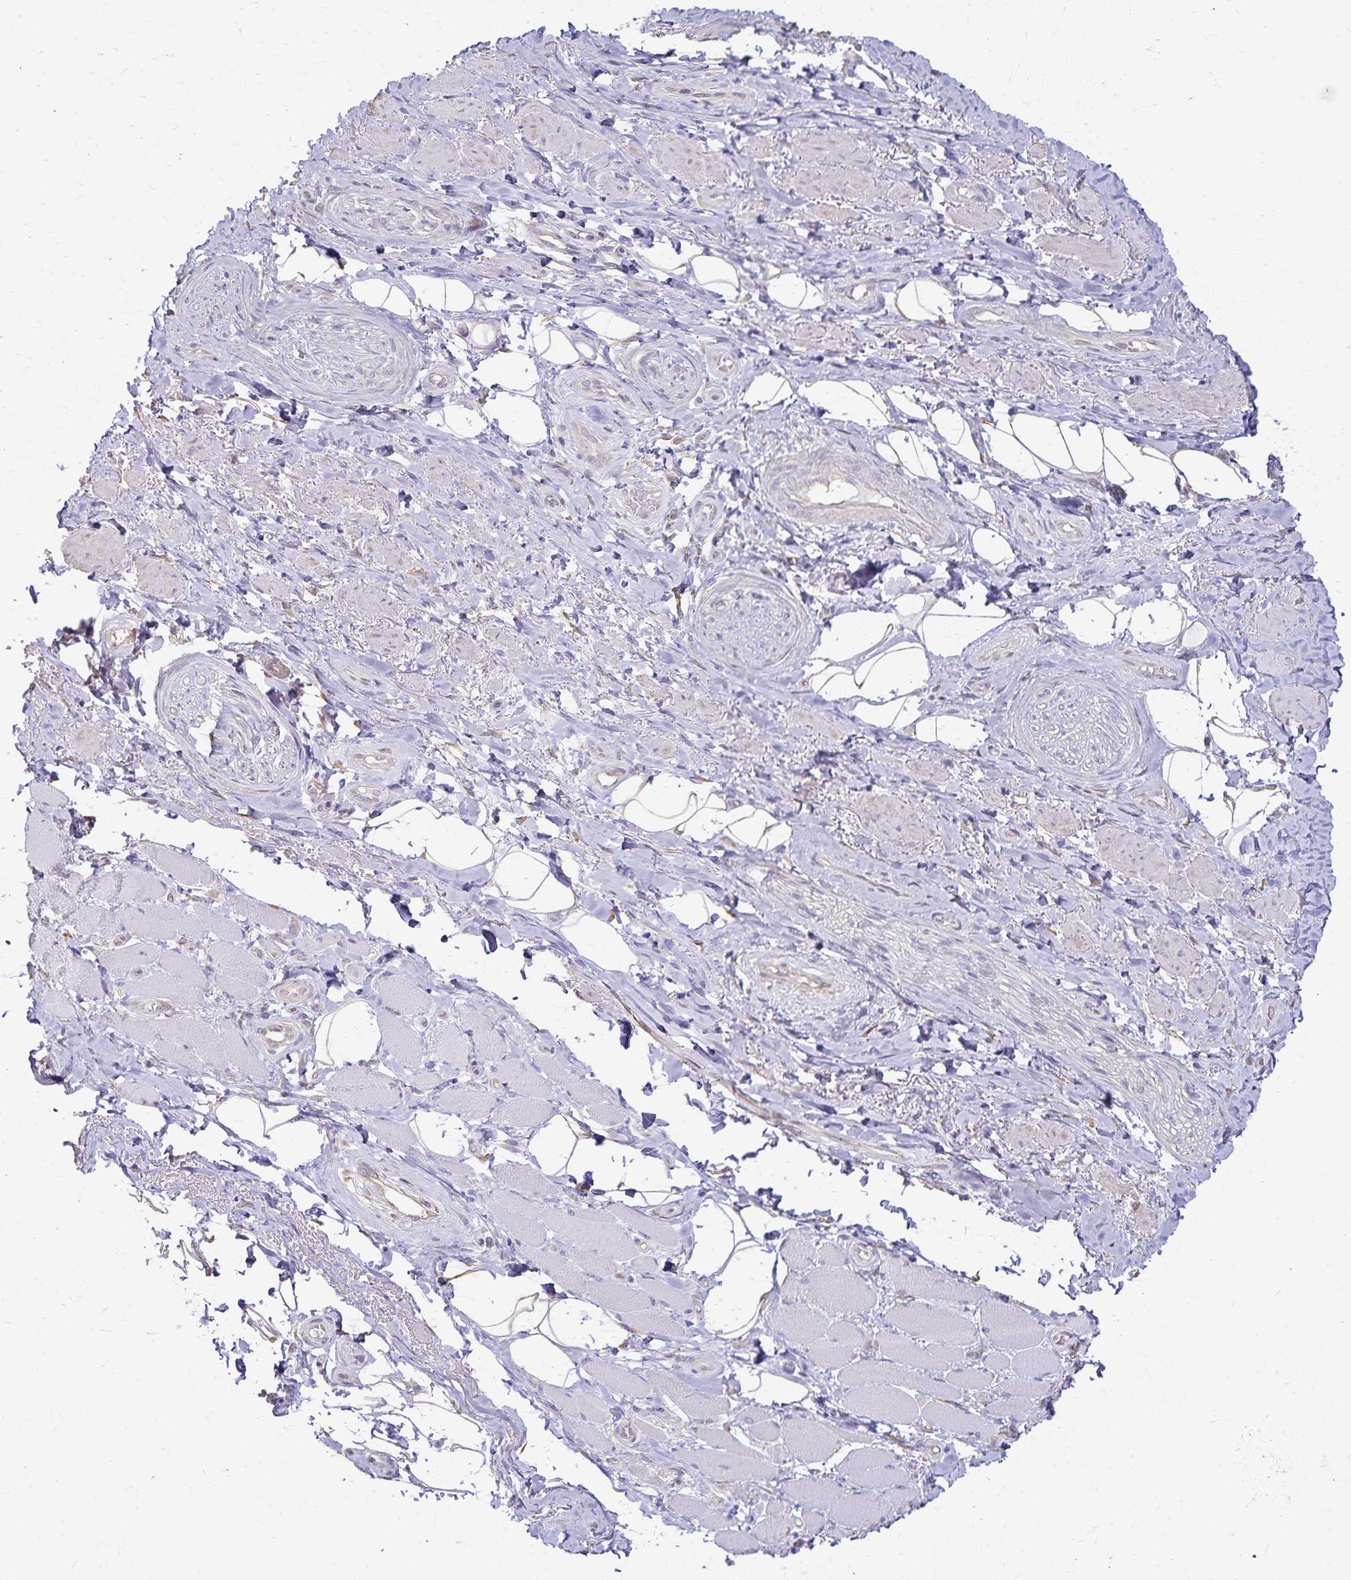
{"staining": {"intensity": "weak", "quantity": "<25%", "location": "cytoplasmic/membranous"}, "tissue": "adipose tissue", "cell_type": "Adipocytes", "image_type": "normal", "snomed": [{"axis": "morphology", "description": "Normal tissue, NOS"}, {"axis": "topography", "description": "Anal"}, {"axis": "topography", "description": "Peripheral nerve tissue"}], "caption": "IHC histopathology image of benign human adipose tissue stained for a protein (brown), which displays no staining in adipocytes.", "gene": "KISS1", "patient": {"sex": "male", "age": 53}}